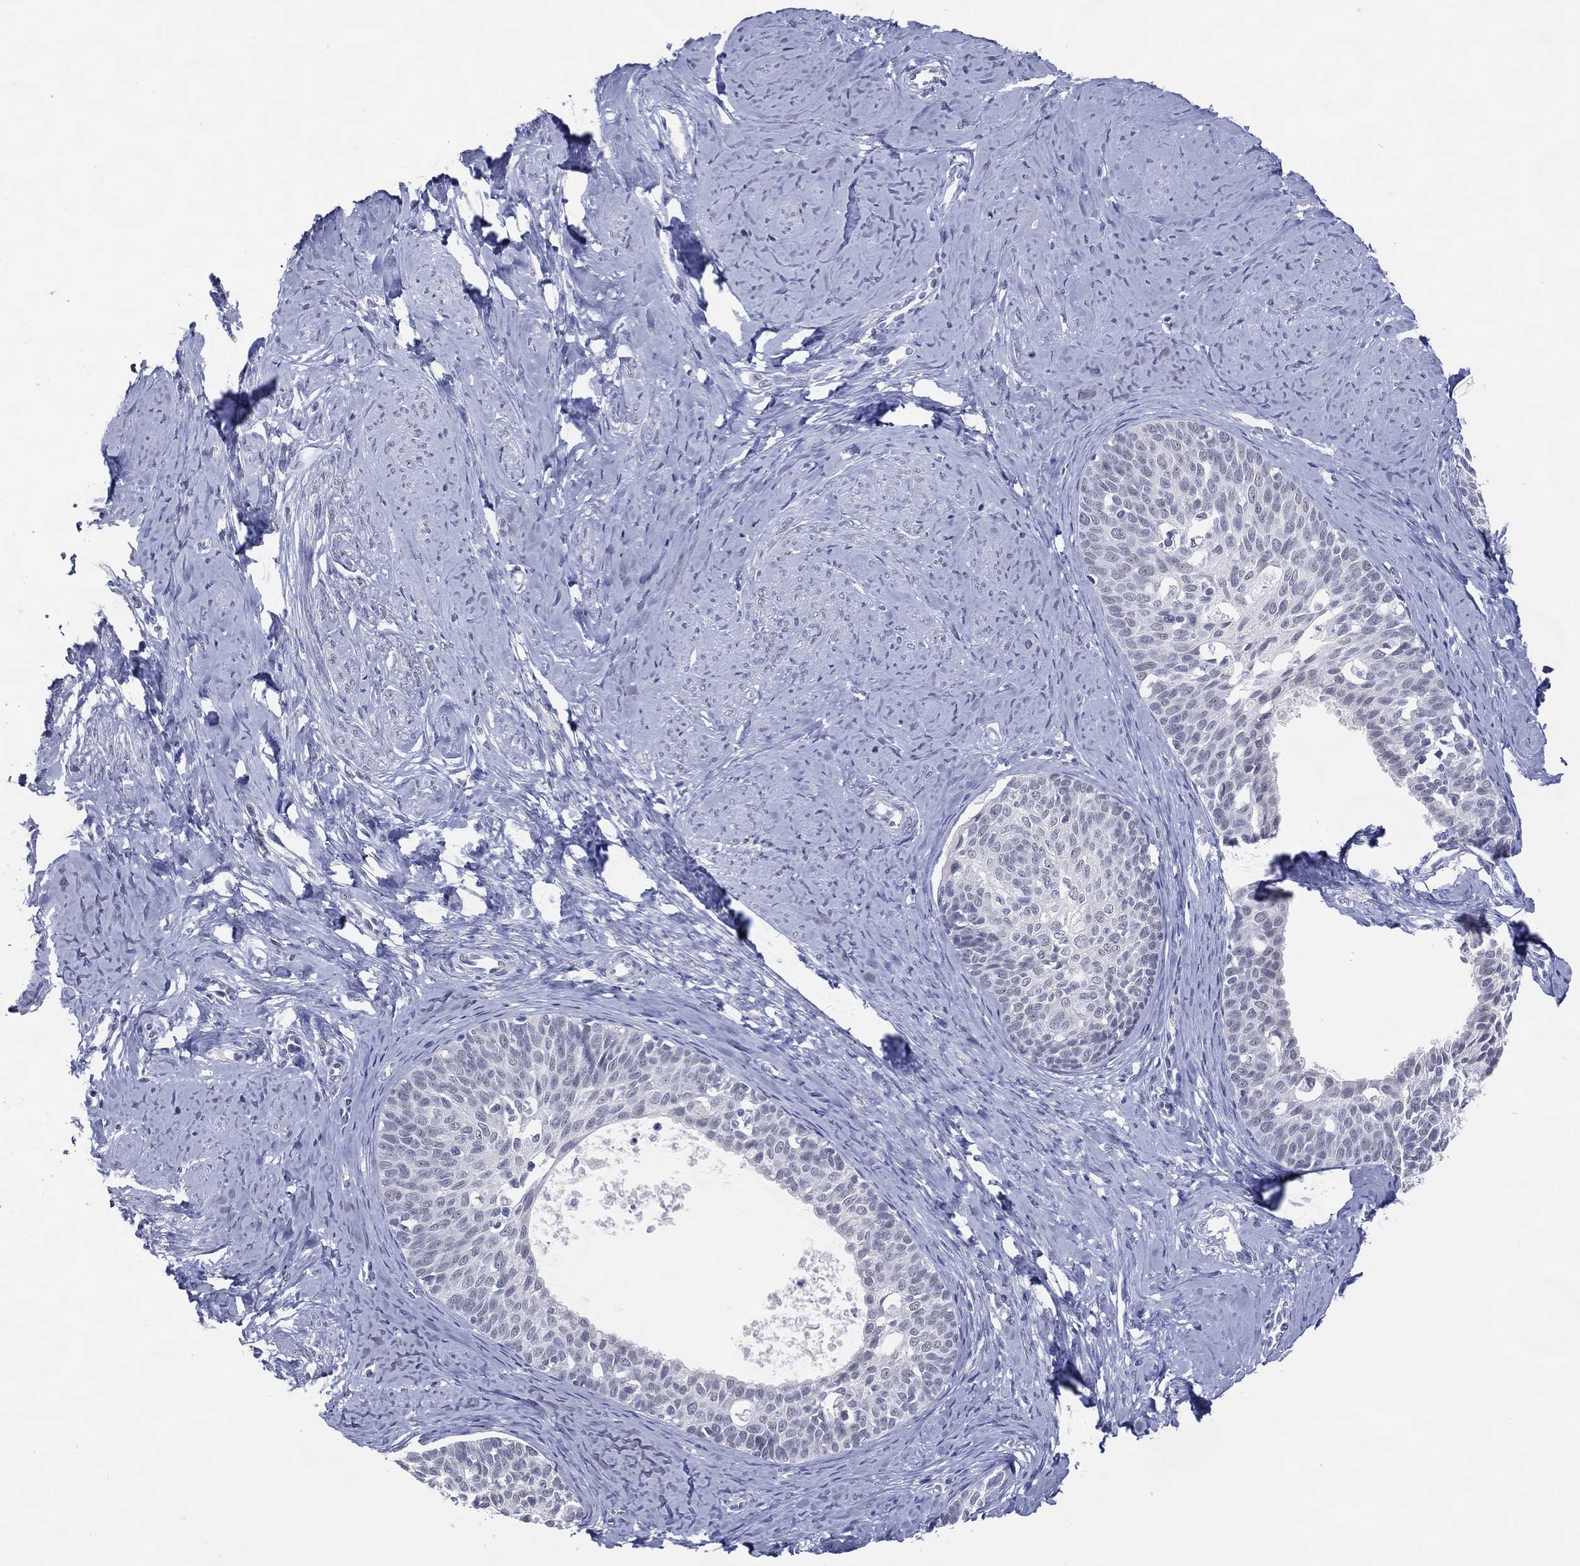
{"staining": {"intensity": "negative", "quantity": "none", "location": "none"}, "tissue": "cervical cancer", "cell_type": "Tumor cells", "image_type": "cancer", "snomed": [{"axis": "morphology", "description": "Squamous cell carcinoma, NOS"}, {"axis": "topography", "description": "Cervix"}], "caption": "This is a histopathology image of immunohistochemistry staining of cervical squamous cell carcinoma, which shows no positivity in tumor cells.", "gene": "CFAP58", "patient": {"sex": "female", "age": 51}}